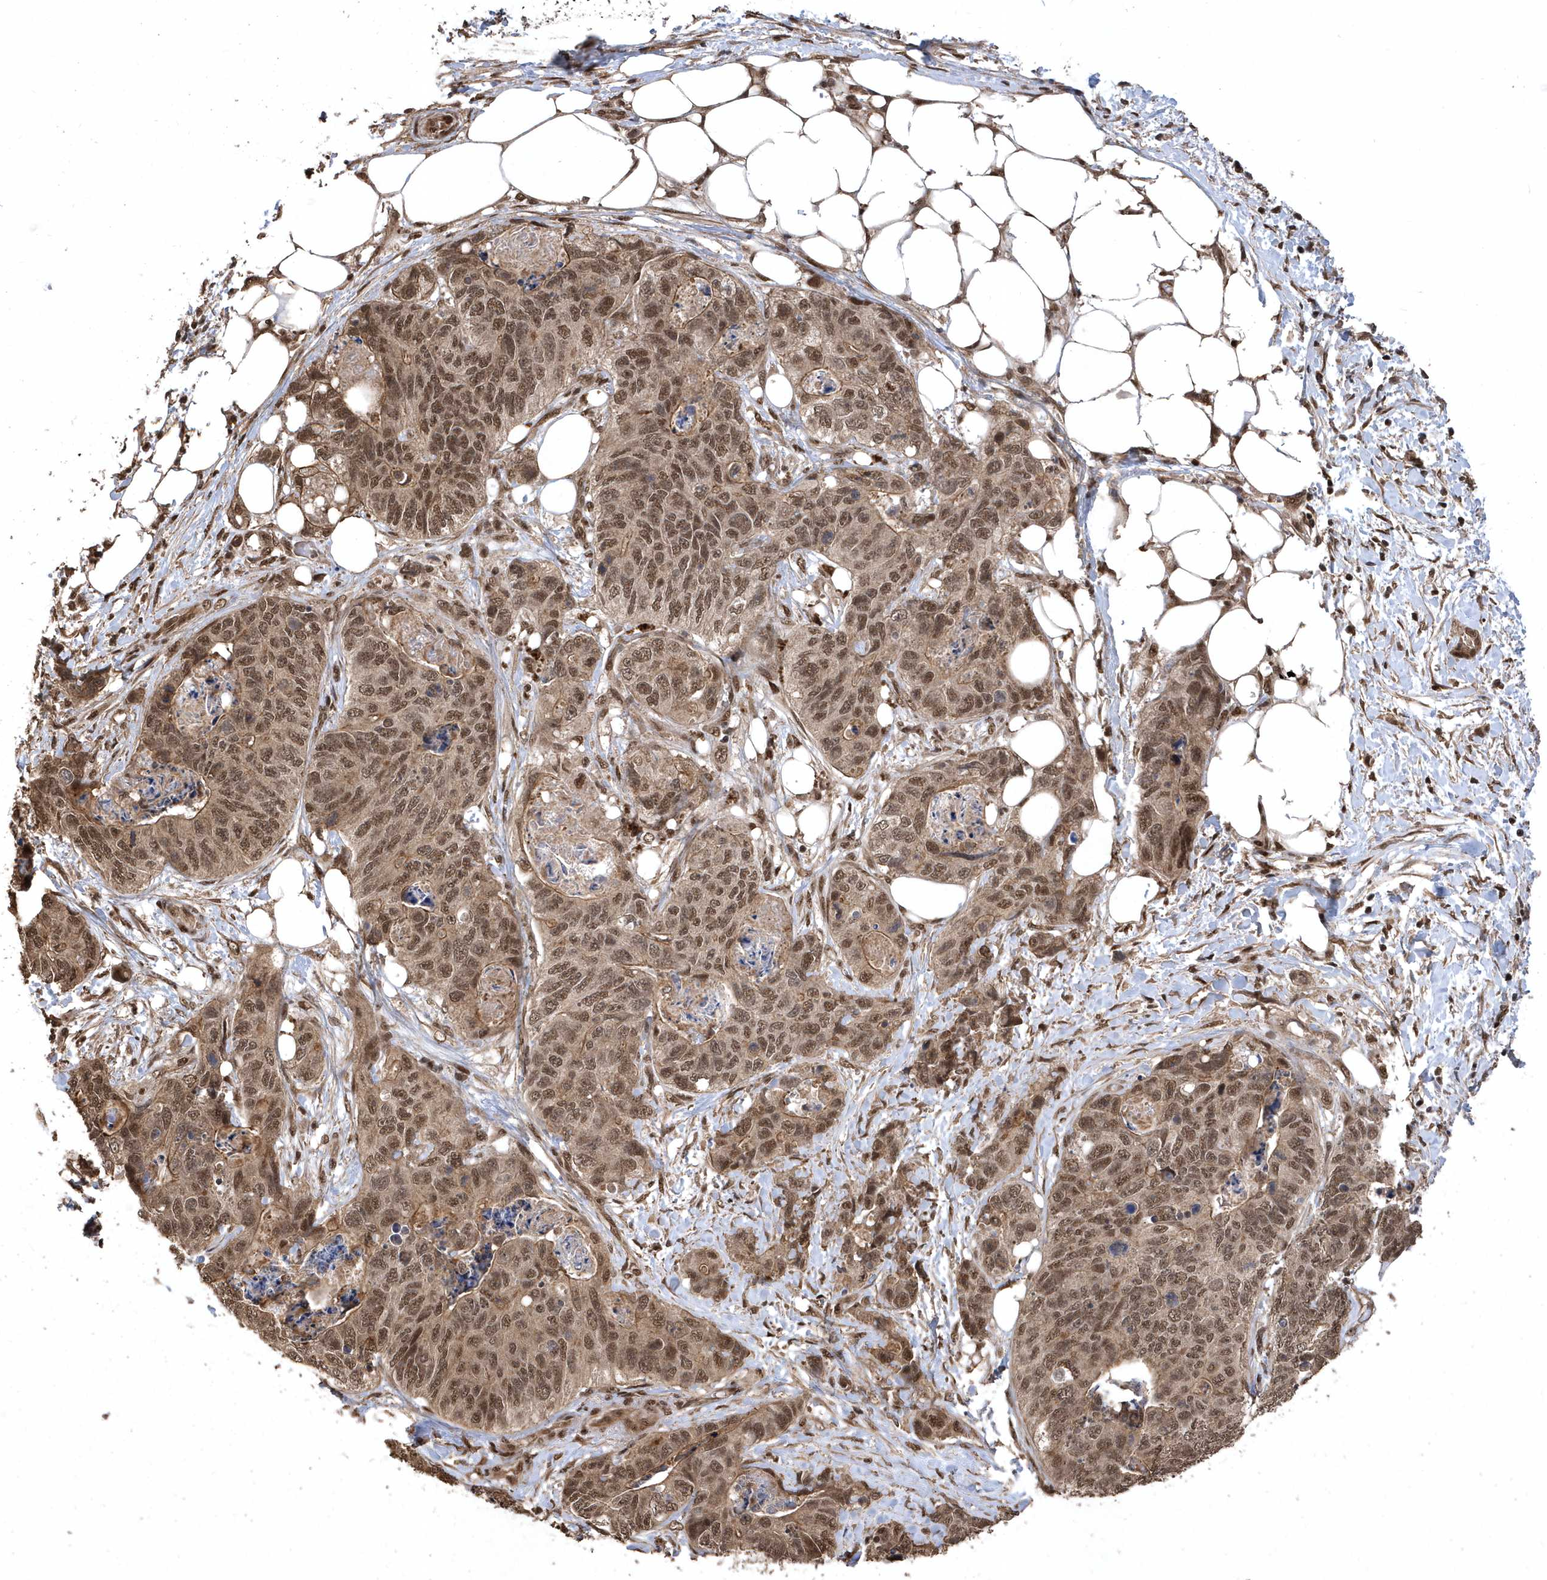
{"staining": {"intensity": "moderate", "quantity": ">75%", "location": "nuclear"}, "tissue": "stomach cancer", "cell_type": "Tumor cells", "image_type": "cancer", "snomed": [{"axis": "morphology", "description": "Adenocarcinoma, NOS"}, {"axis": "topography", "description": "Stomach"}], "caption": "About >75% of tumor cells in stomach cancer display moderate nuclear protein positivity as visualized by brown immunohistochemical staining.", "gene": "INTS12", "patient": {"sex": "female", "age": 89}}